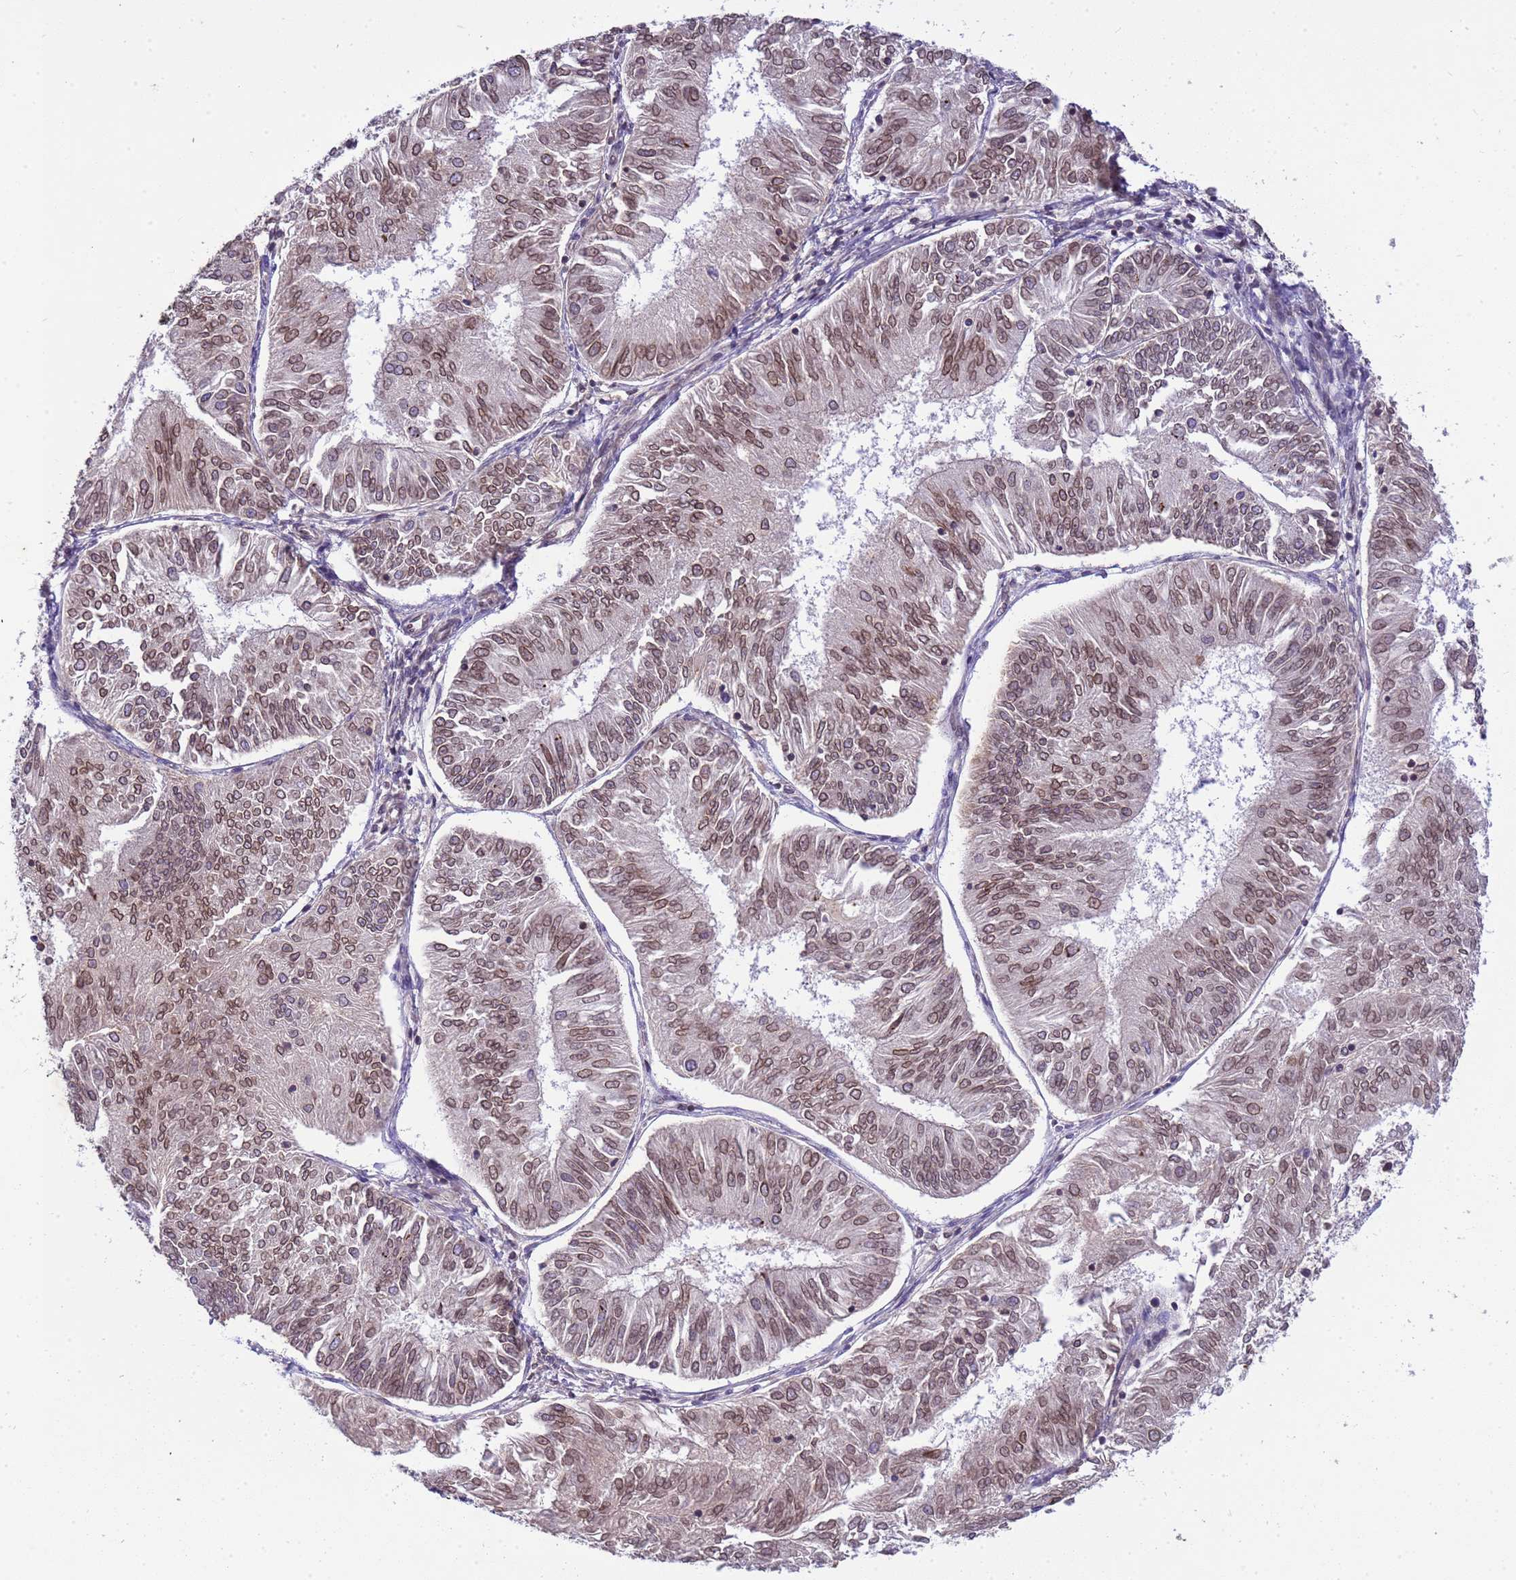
{"staining": {"intensity": "moderate", "quantity": ">75%", "location": "cytoplasmic/membranous,nuclear"}, "tissue": "endometrial cancer", "cell_type": "Tumor cells", "image_type": "cancer", "snomed": [{"axis": "morphology", "description": "Adenocarcinoma, NOS"}, {"axis": "topography", "description": "Endometrium"}], "caption": "Moderate cytoplasmic/membranous and nuclear positivity is appreciated in approximately >75% of tumor cells in adenocarcinoma (endometrial). (IHC, brightfield microscopy, high magnification).", "gene": "PLCXD3", "patient": {"sex": "female", "age": 58}}